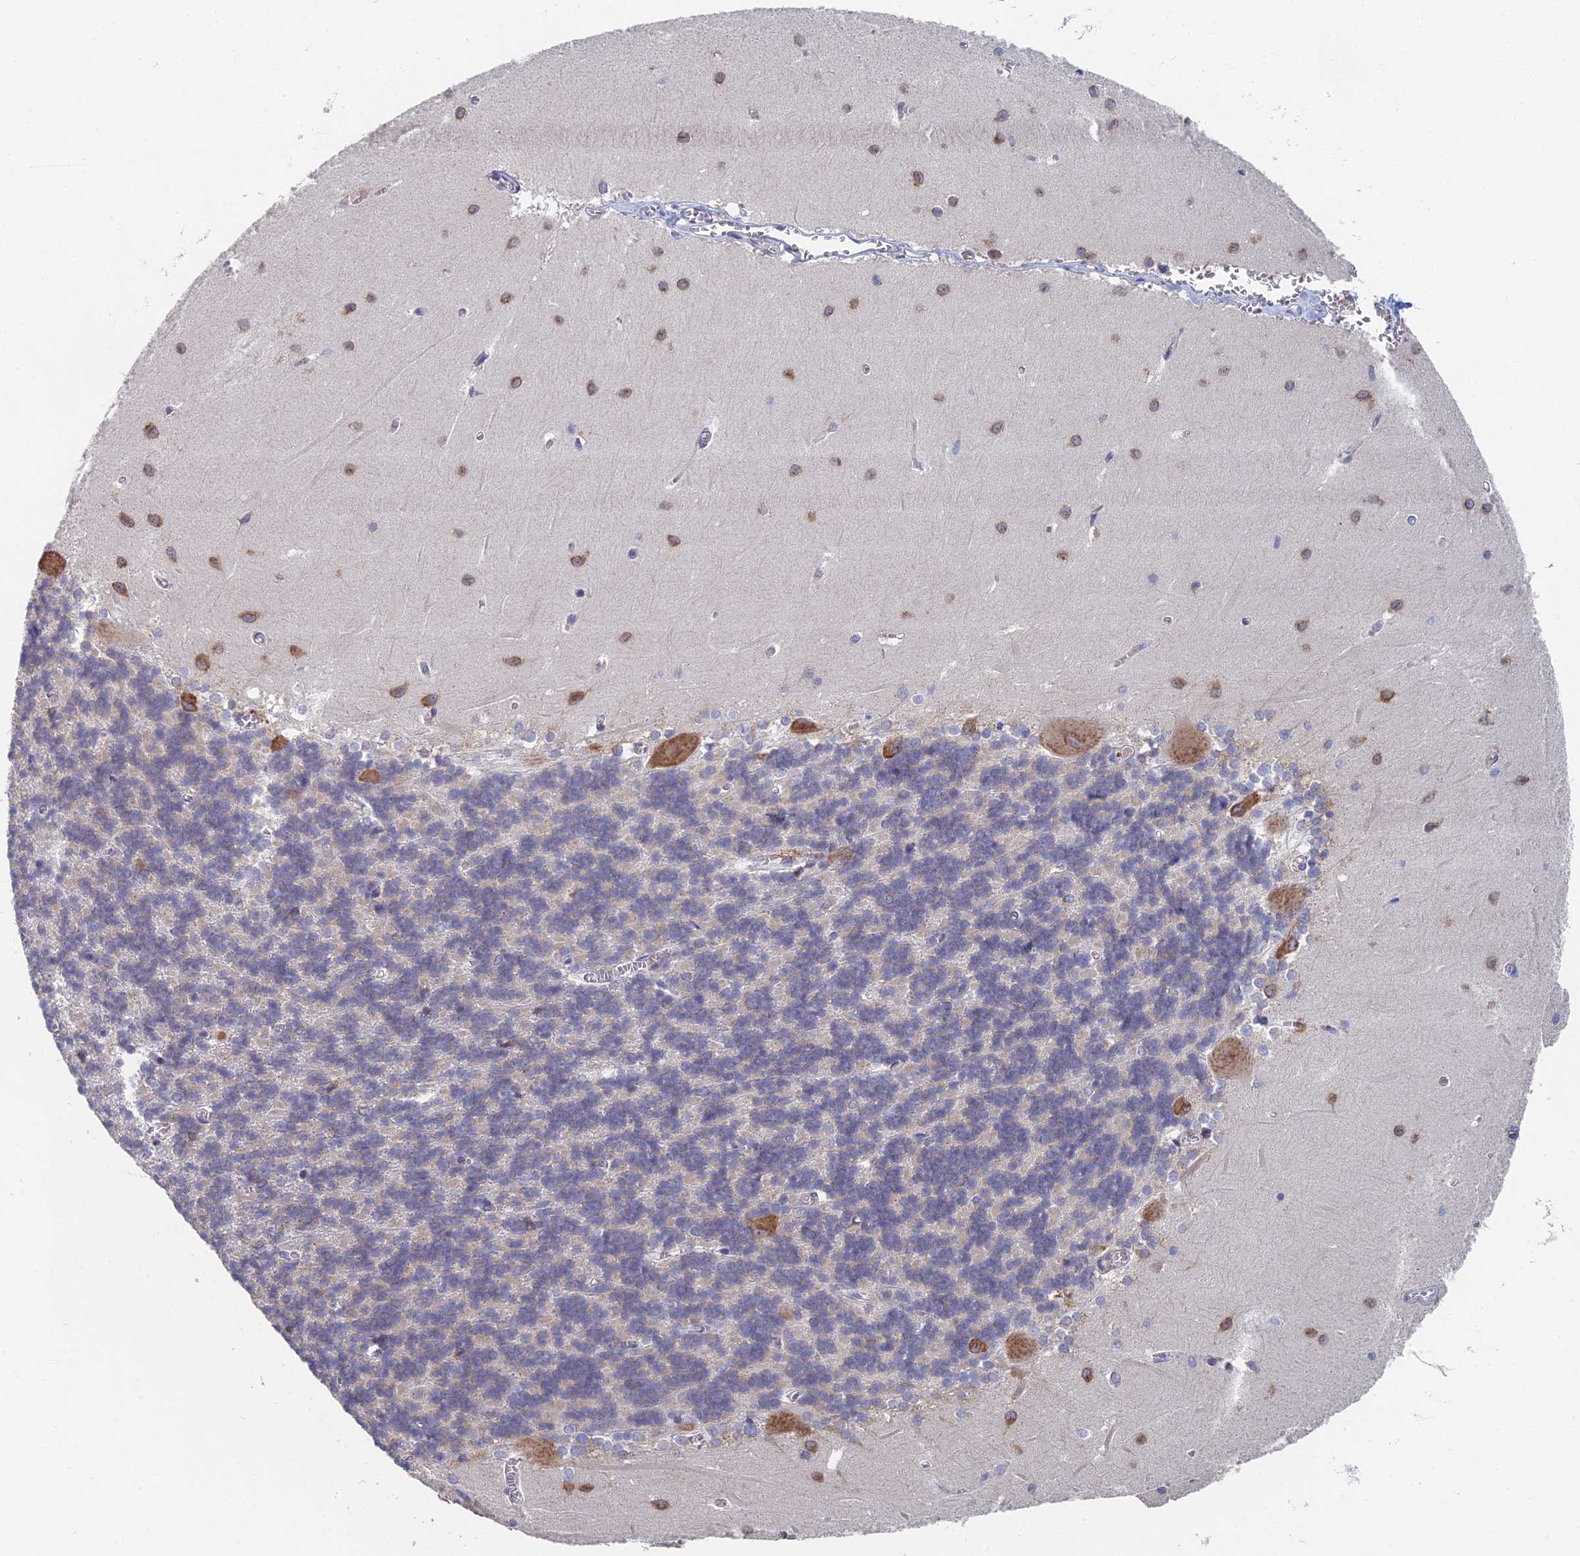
{"staining": {"intensity": "weak", "quantity": "<25%", "location": "cytoplasmic/membranous"}, "tissue": "cerebellum", "cell_type": "Cells in granular layer", "image_type": "normal", "snomed": [{"axis": "morphology", "description": "Normal tissue, NOS"}, {"axis": "topography", "description": "Cerebellum"}], "caption": "Immunohistochemistry (IHC) of normal human cerebellum displays no expression in cells in granular layer.", "gene": "ELOF1", "patient": {"sex": "male", "age": 37}}